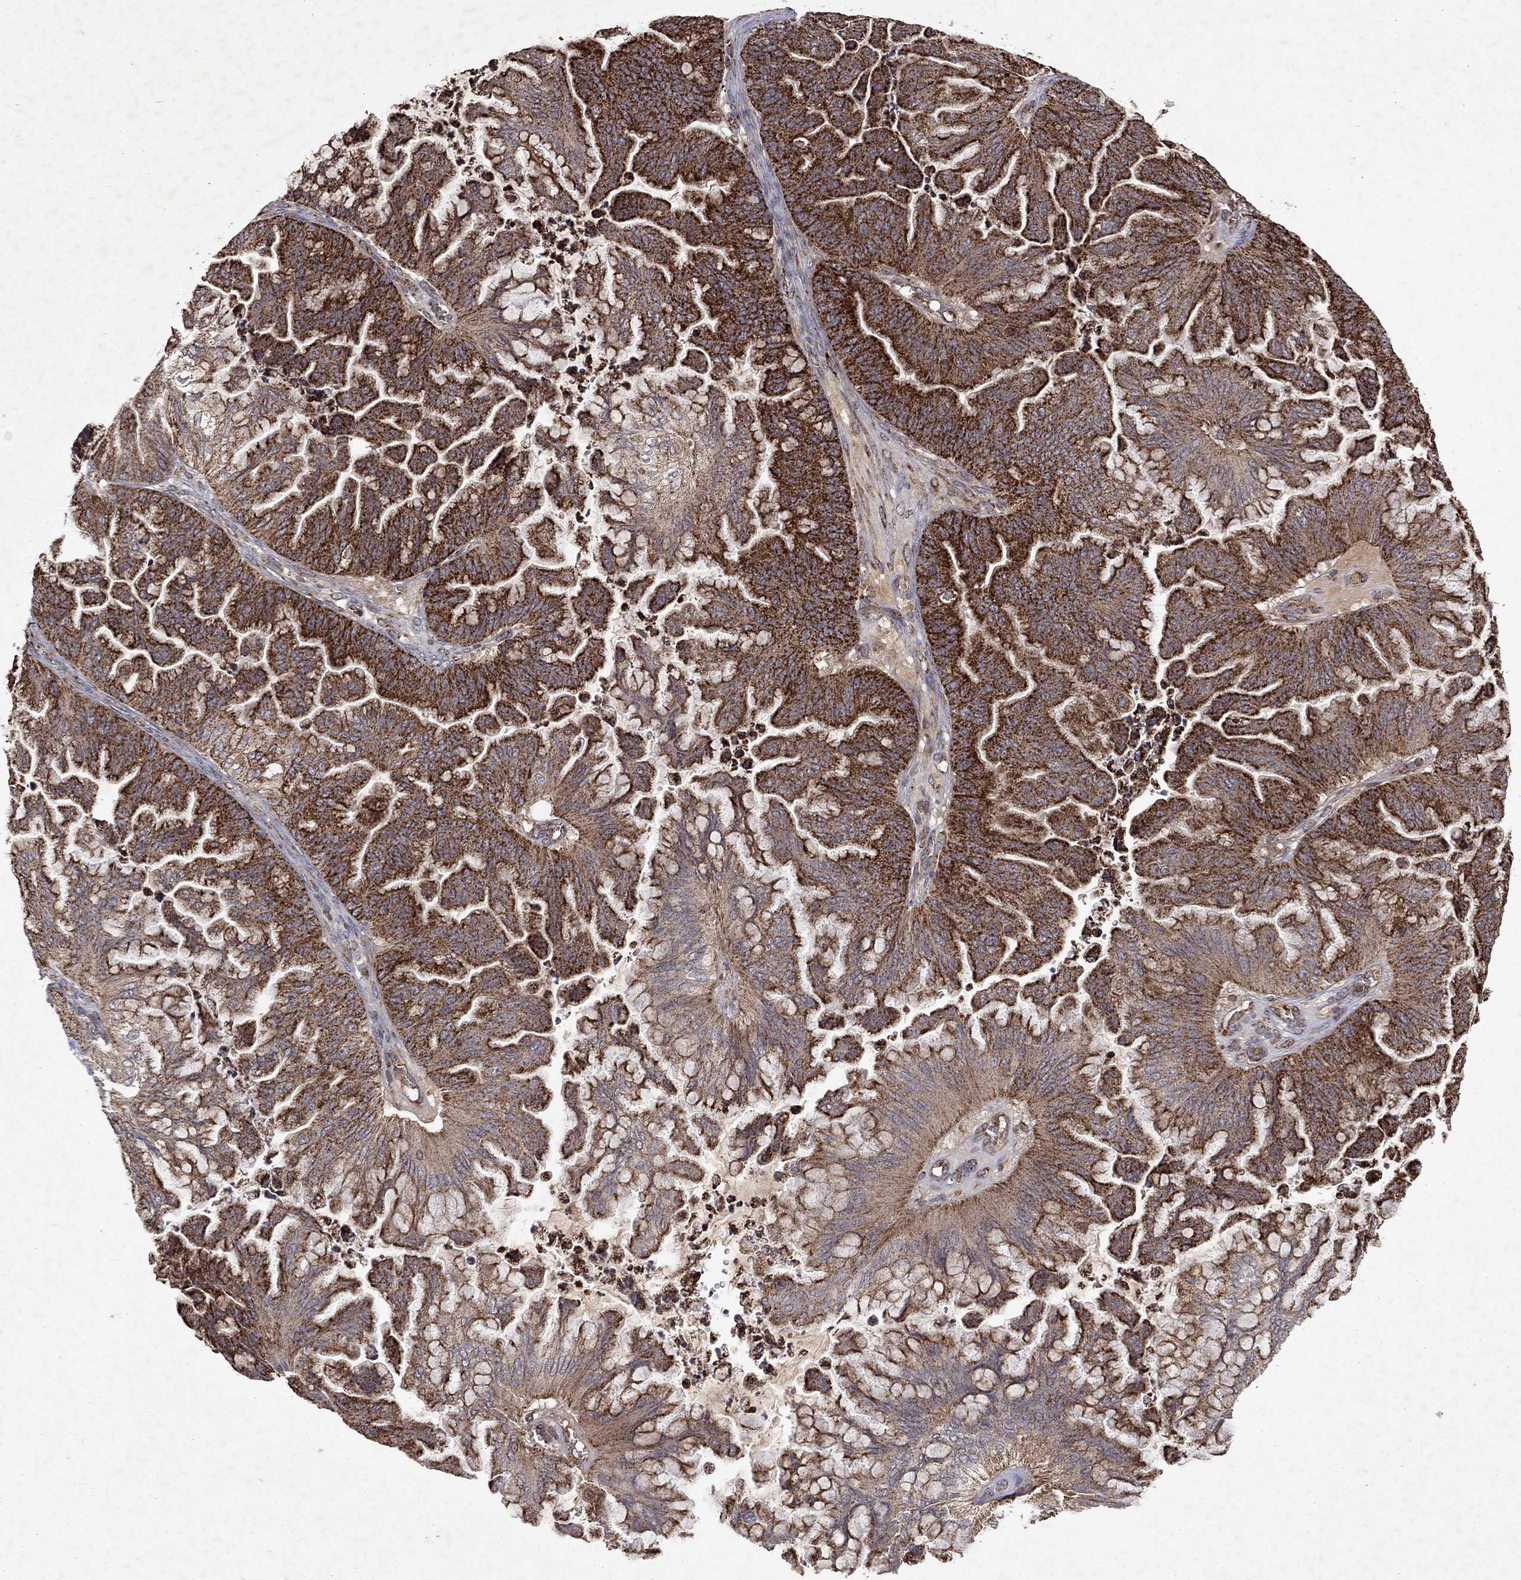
{"staining": {"intensity": "strong", "quantity": ">75%", "location": "cytoplasmic/membranous"}, "tissue": "ovarian cancer", "cell_type": "Tumor cells", "image_type": "cancer", "snomed": [{"axis": "morphology", "description": "Cystadenocarcinoma, mucinous, NOS"}, {"axis": "topography", "description": "Ovary"}], "caption": "Immunohistochemical staining of ovarian mucinous cystadenocarcinoma exhibits high levels of strong cytoplasmic/membranous protein expression in about >75% of tumor cells.", "gene": "PYROXD2", "patient": {"sex": "female", "age": 67}}